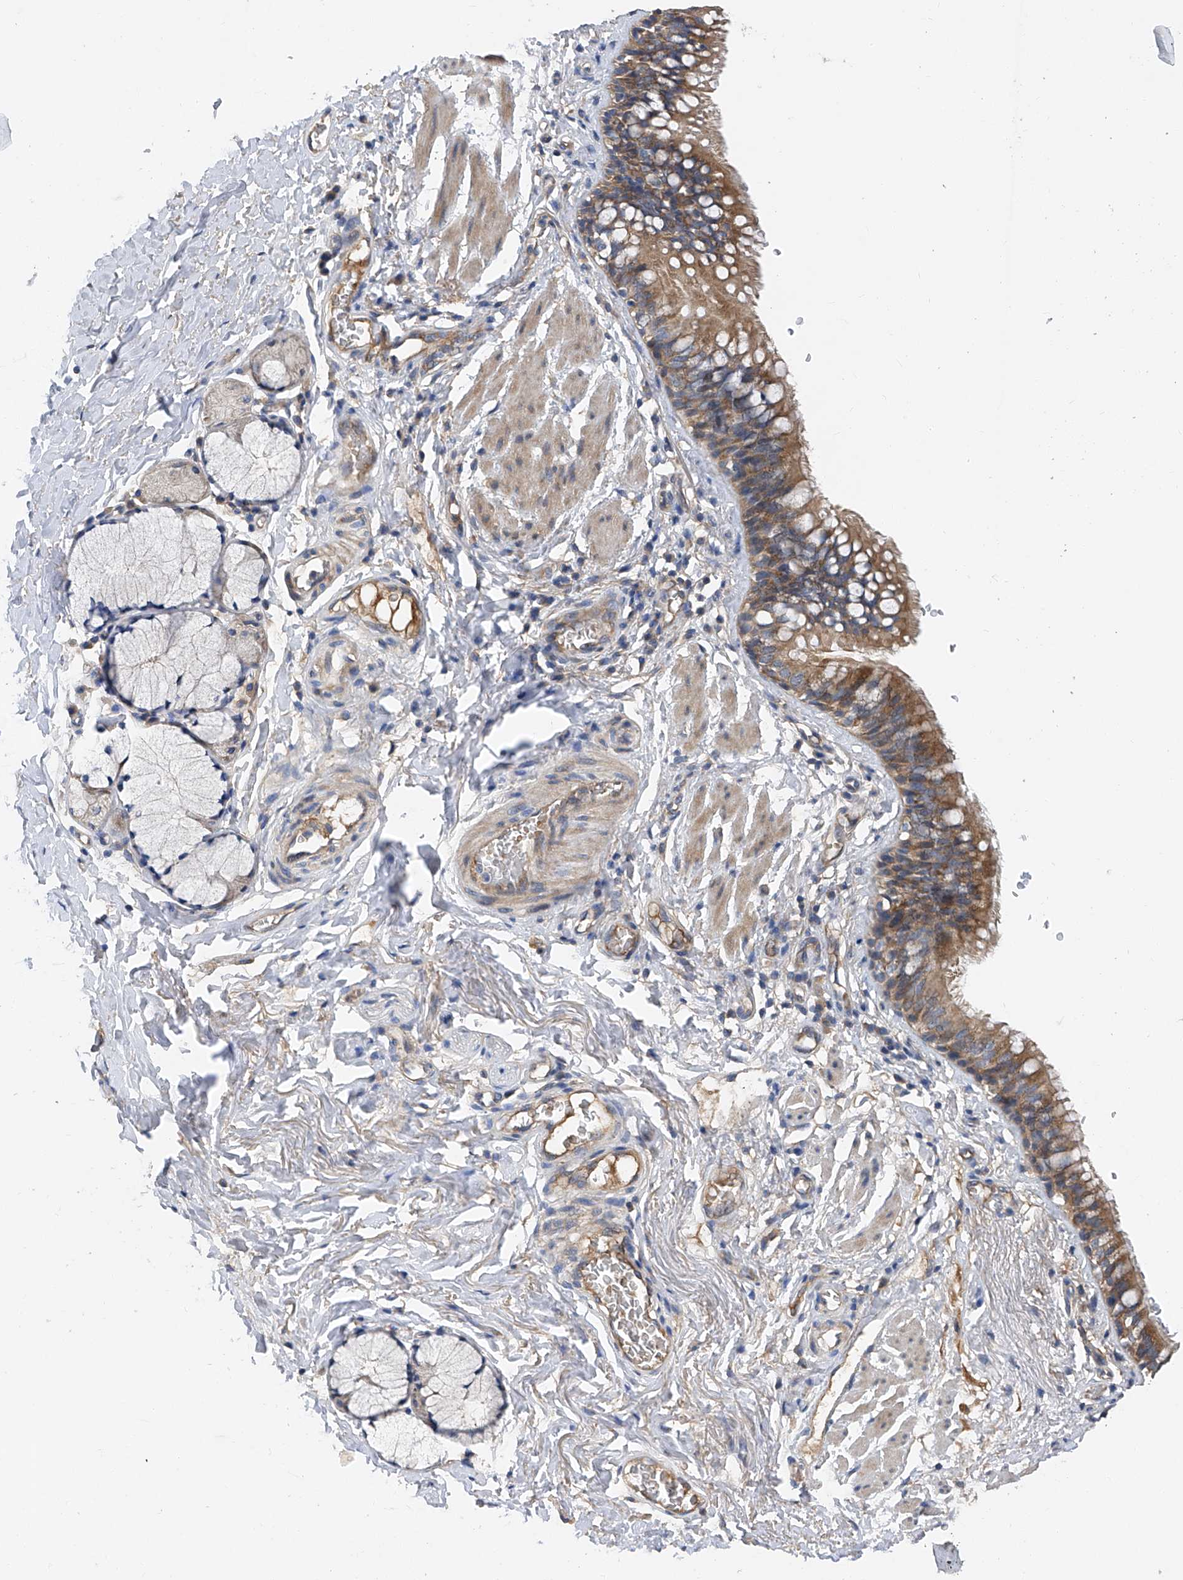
{"staining": {"intensity": "moderate", "quantity": ">75%", "location": "cytoplasmic/membranous"}, "tissue": "bronchus", "cell_type": "Respiratory epithelial cells", "image_type": "normal", "snomed": [{"axis": "morphology", "description": "Normal tissue, NOS"}, {"axis": "topography", "description": "Cartilage tissue"}, {"axis": "topography", "description": "Bronchus"}], "caption": "Moderate cytoplasmic/membranous protein positivity is identified in approximately >75% of respiratory epithelial cells in bronchus.", "gene": "PTK2", "patient": {"sex": "female", "age": 36}}